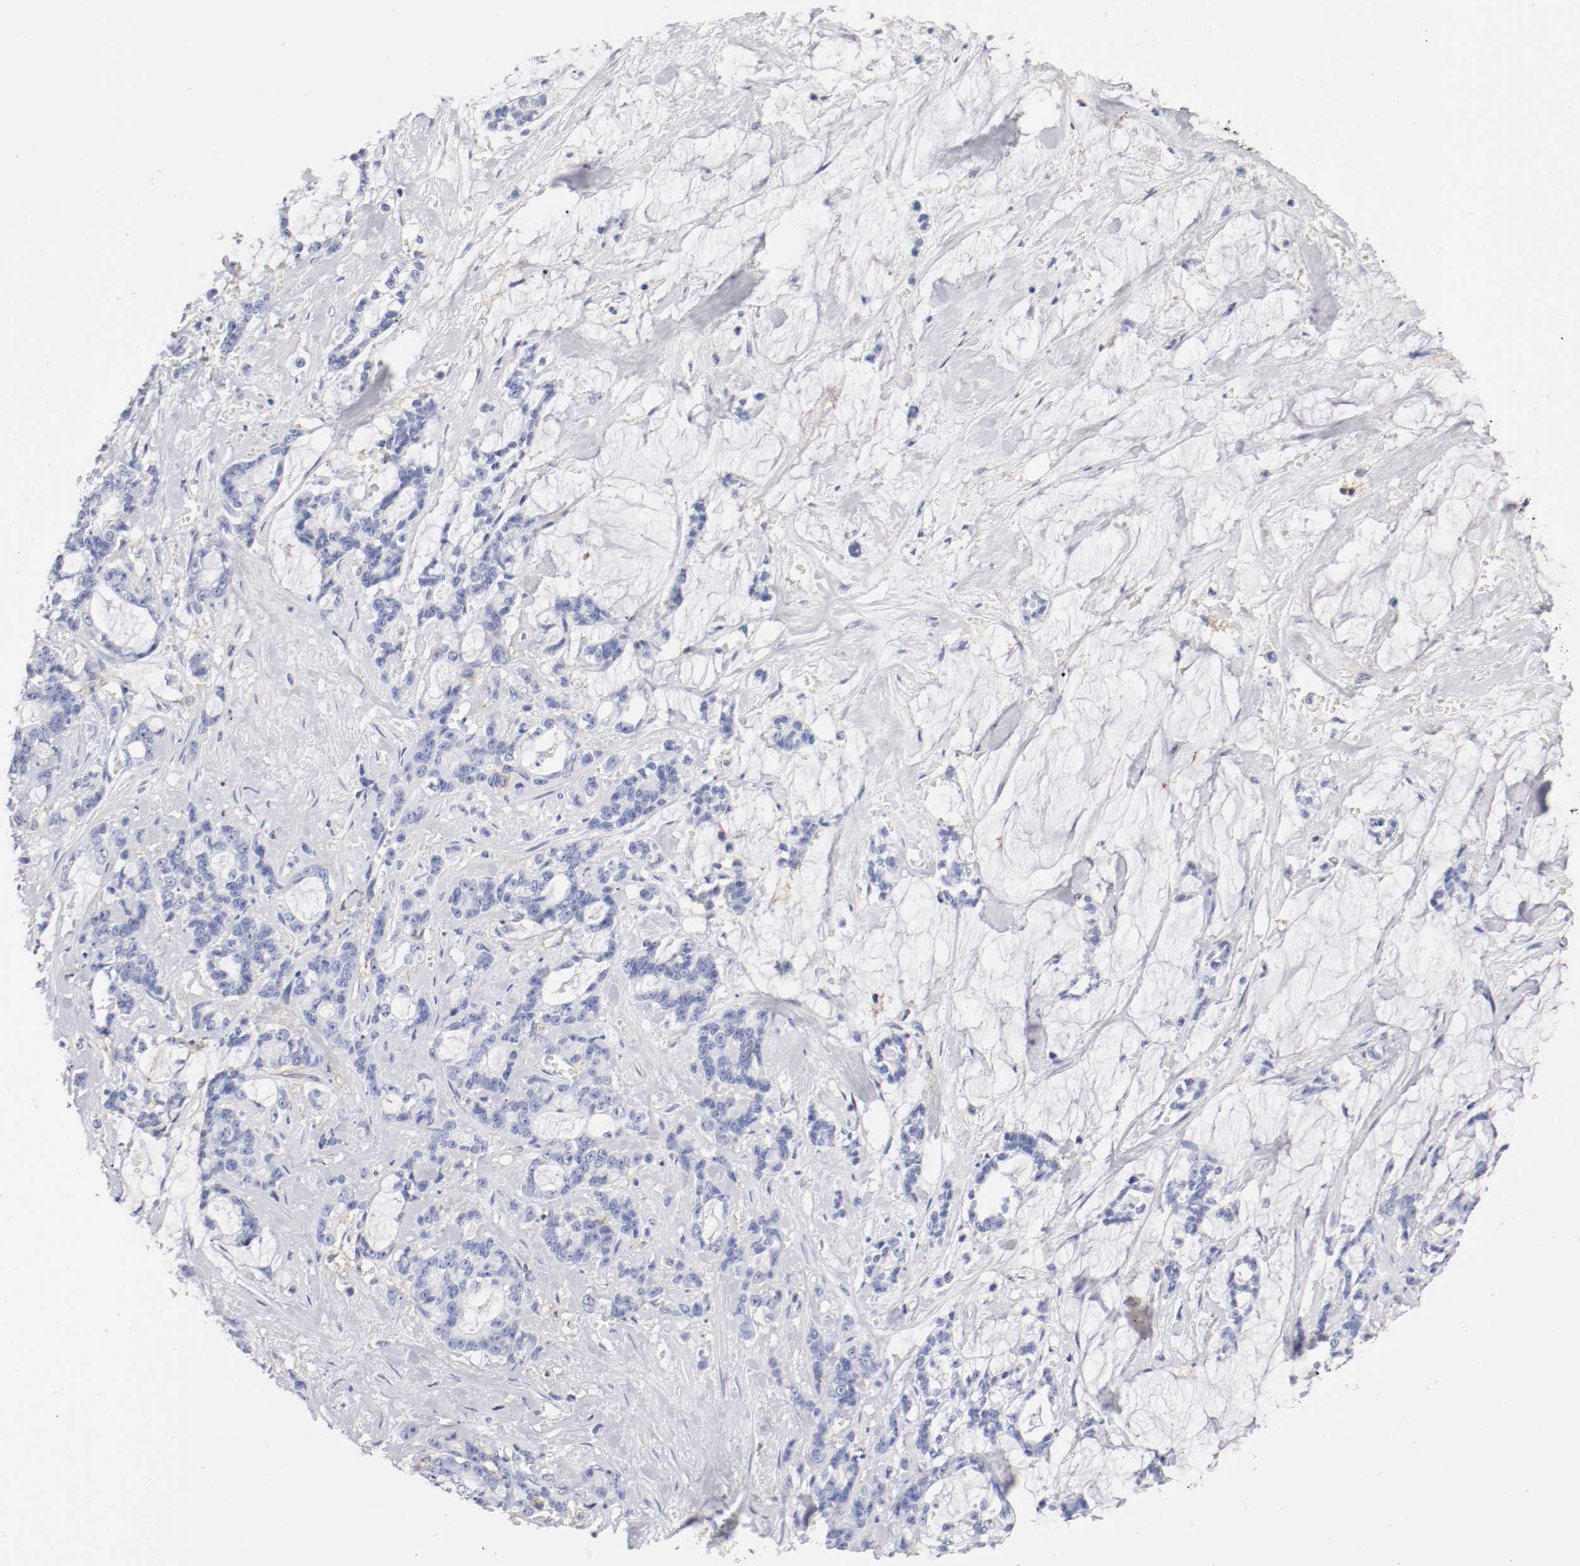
{"staining": {"intensity": "negative", "quantity": "none", "location": "none"}, "tissue": "pancreatic cancer", "cell_type": "Tumor cells", "image_type": "cancer", "snomed": [{"axis": "morphology", "description": "Adenocarcinoma, NOS"}, {"axis": "topography", "description": "Pancreas"}], "caption": "Human pancreatic cancer stained for a protein using IHC displays no positivity in tumor cells.", "gene": "ITGAX", "patient": {"sex": "female", "age": 73}}